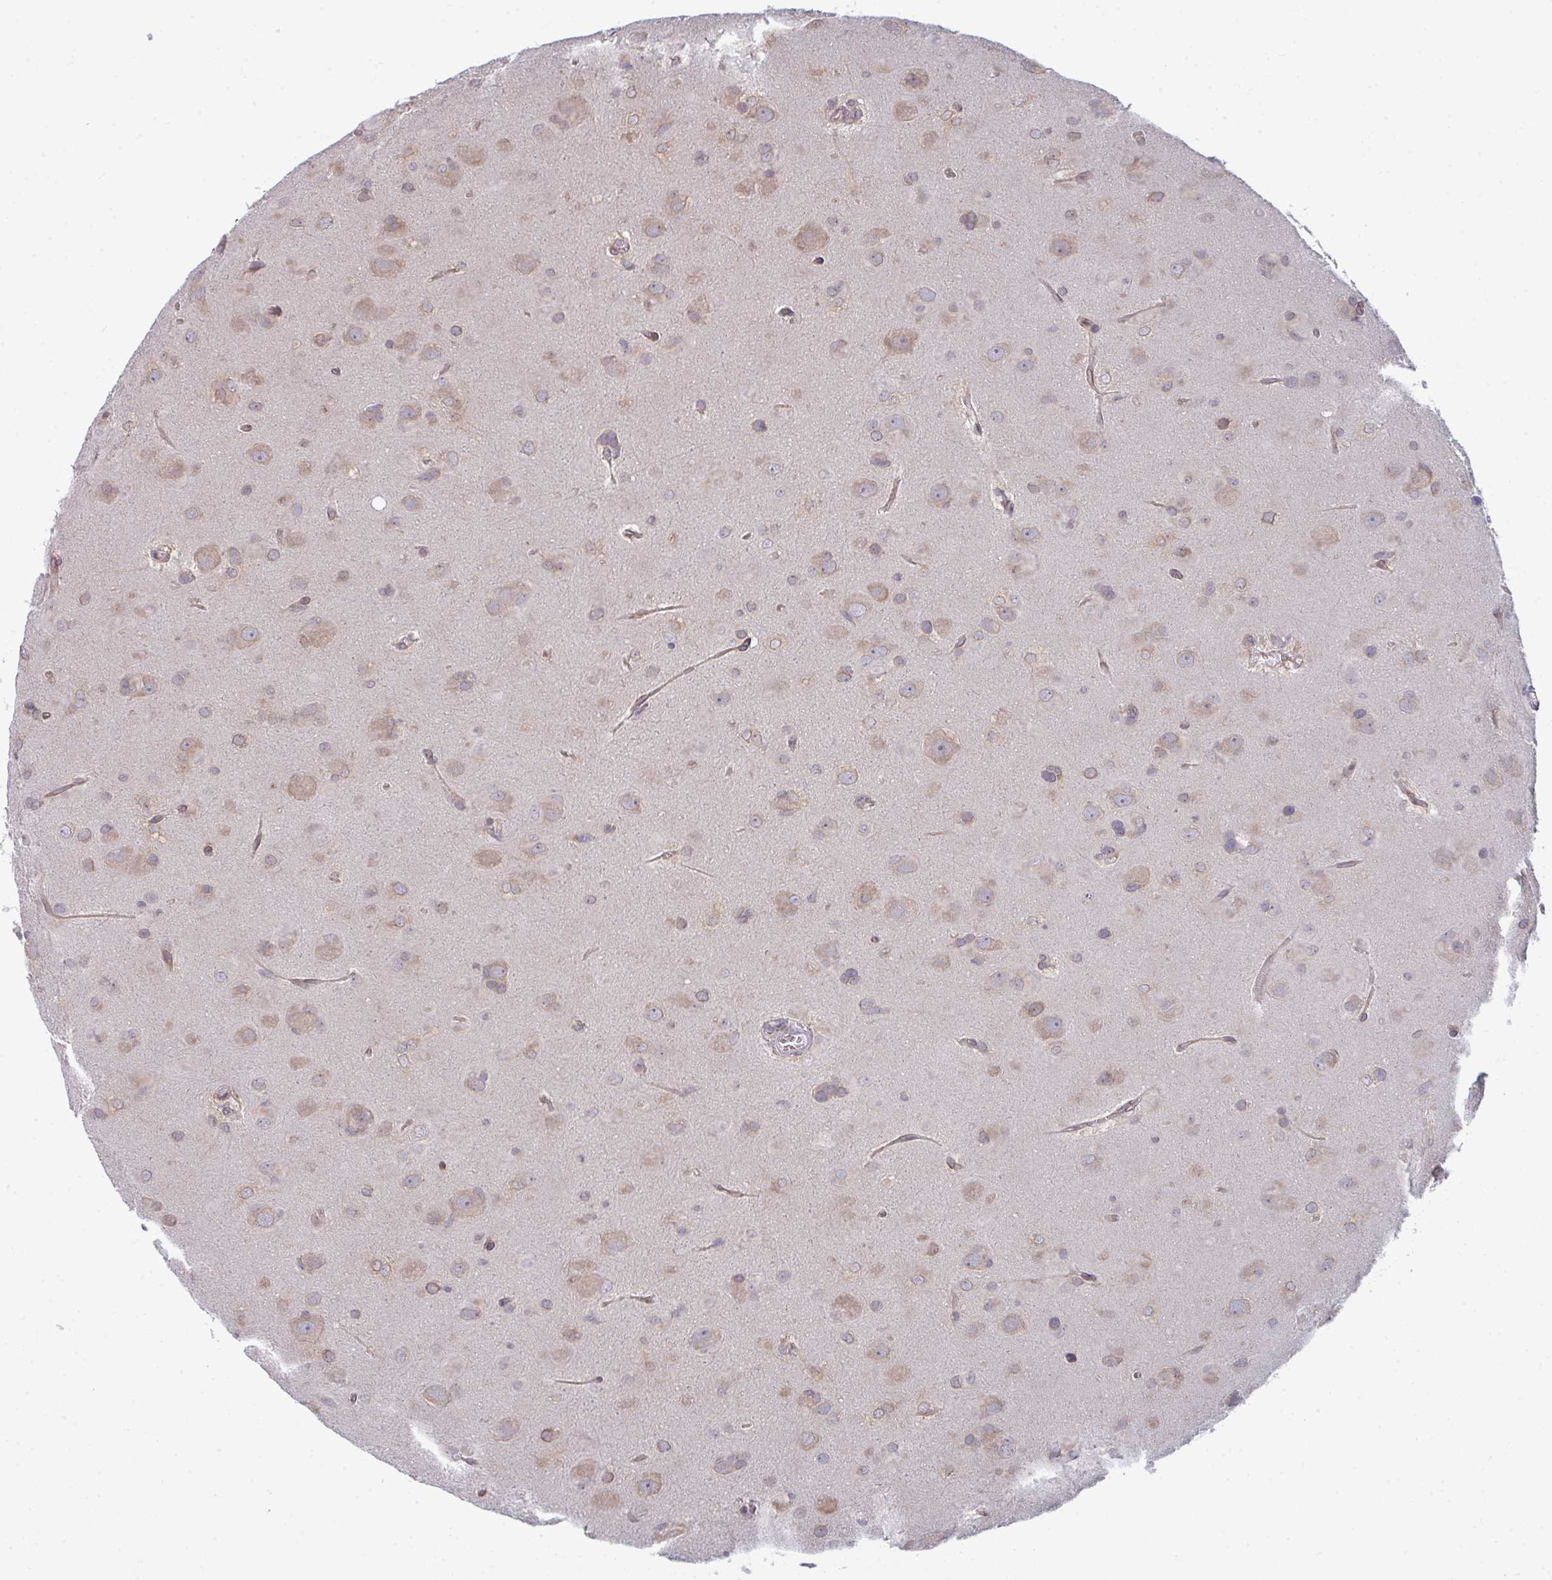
{"staining": {"intensity": "weak", "quantity": ">75%", "location": "cytoplasmic/membranous"}, "tissue": "glioma", "cell_type": "Tumor cells", "image_type": "cancer", "snomed": [{"axis": "morphology", "description": "Glioma, malignant, Low grade"}, {"axis": "topography", "description": "Brain"}], "caption": "Brown immunohistochemical staining in malignant low-grade glioma demonstrates weak cytoplasmic/membranous staining in about >75% of tumor cells. (DAB (3,3'-diaminobenzidine) IHC, brown staining for protein, blue staining for nuclei).", "gene": "LYSMD4", "patient": {"sex": "male", "age": 58}}